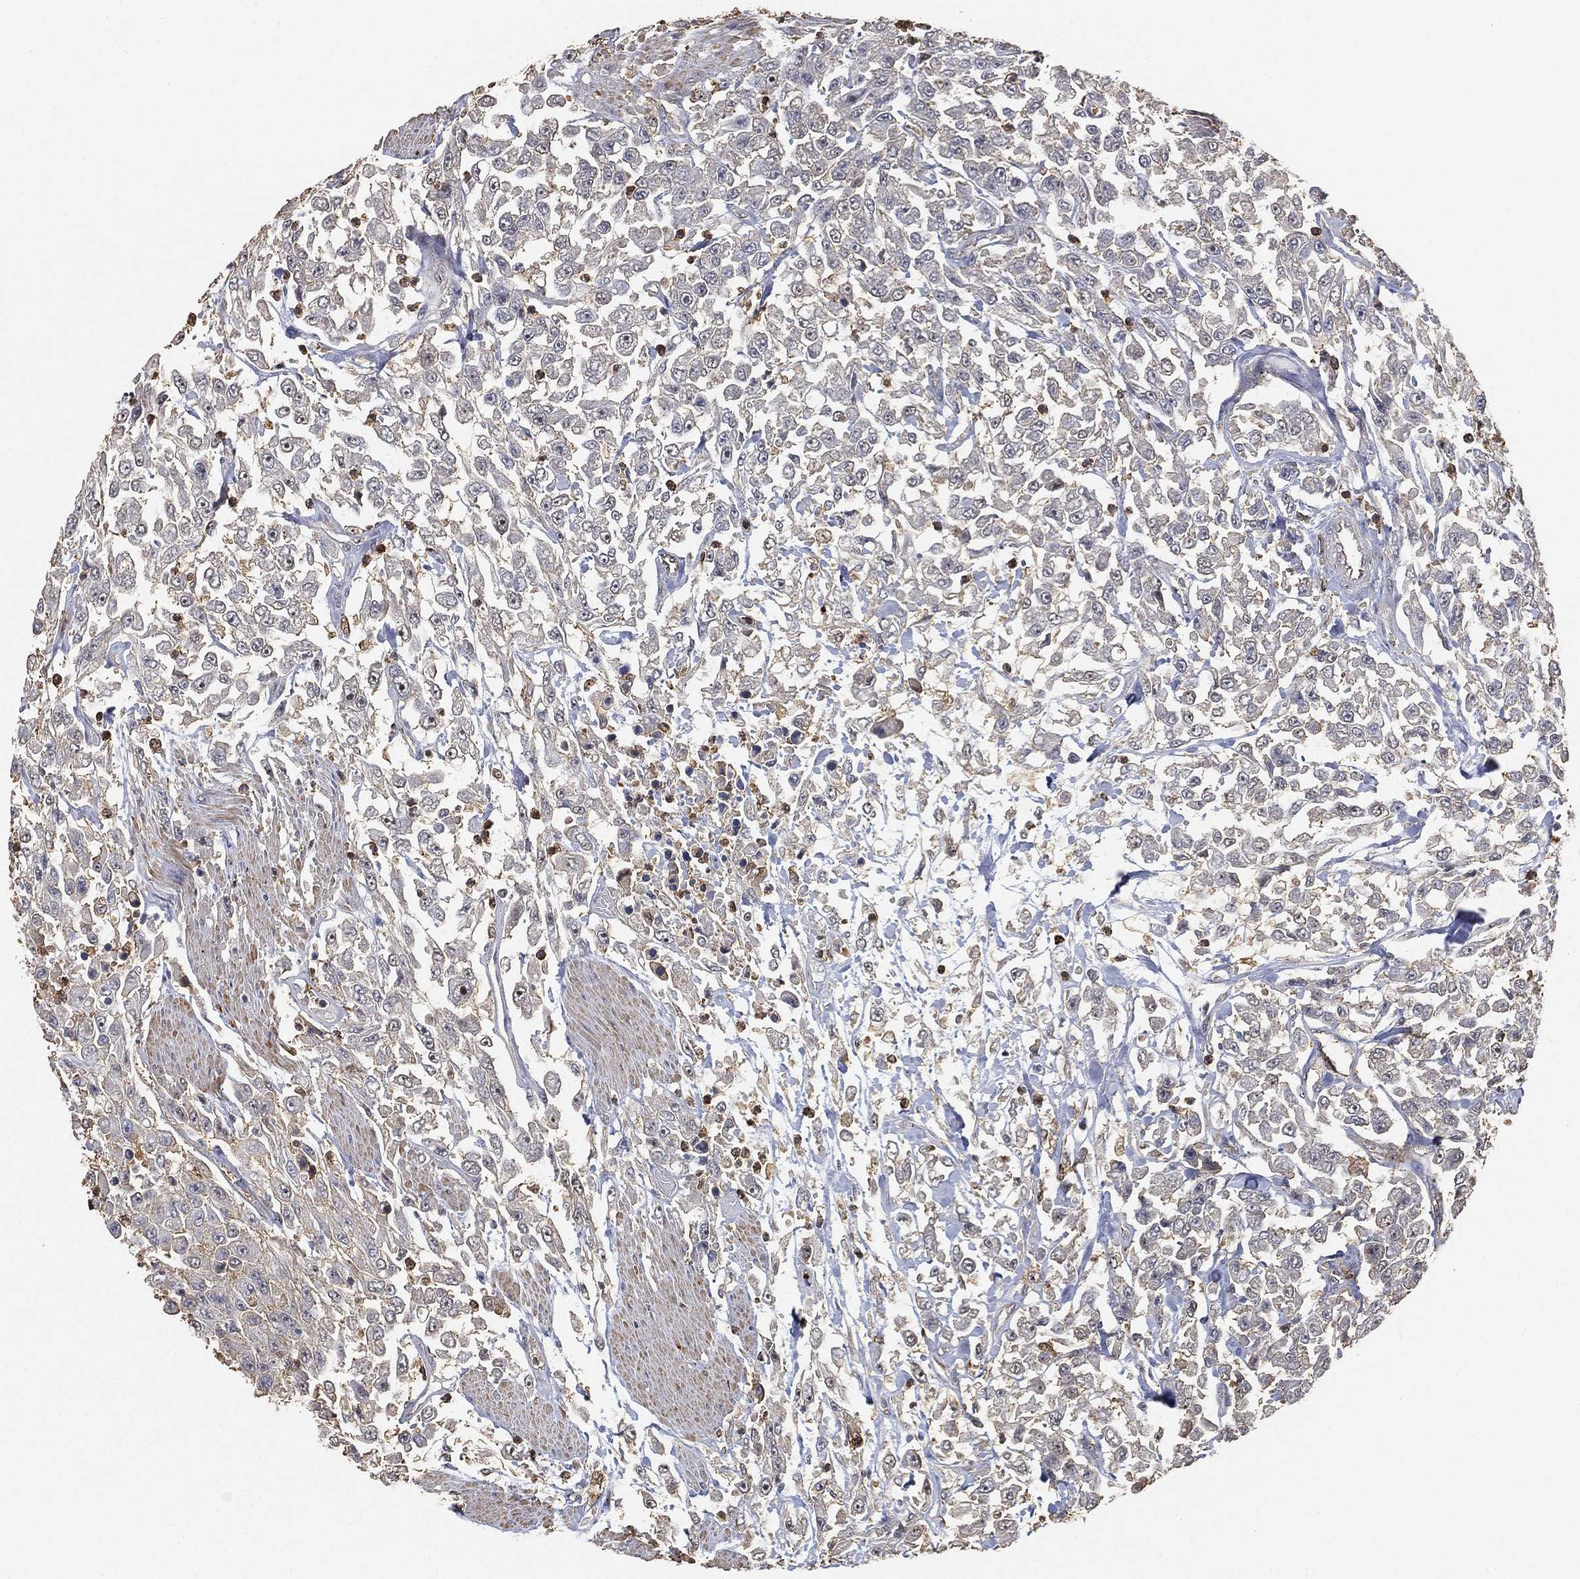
{"staining": {"intensity": "negative", "quantity": "none", "location": "none"}, "tissue": "urothelial cancer", "cell_type": "Tumor cells", "image_type": "cancer", "snomed": [{"axis": "morphology", "description": "Urothelial carcinoma, High grade"}, {"axis": "topography", "description": "Urinary bladder"}], "caption": "Urothelial cancer was stained to show a protein in brown. There is no significant expression in tumor cells.", "gene": "CRYL1", "patient": {"sex": "male", "age": 46}}